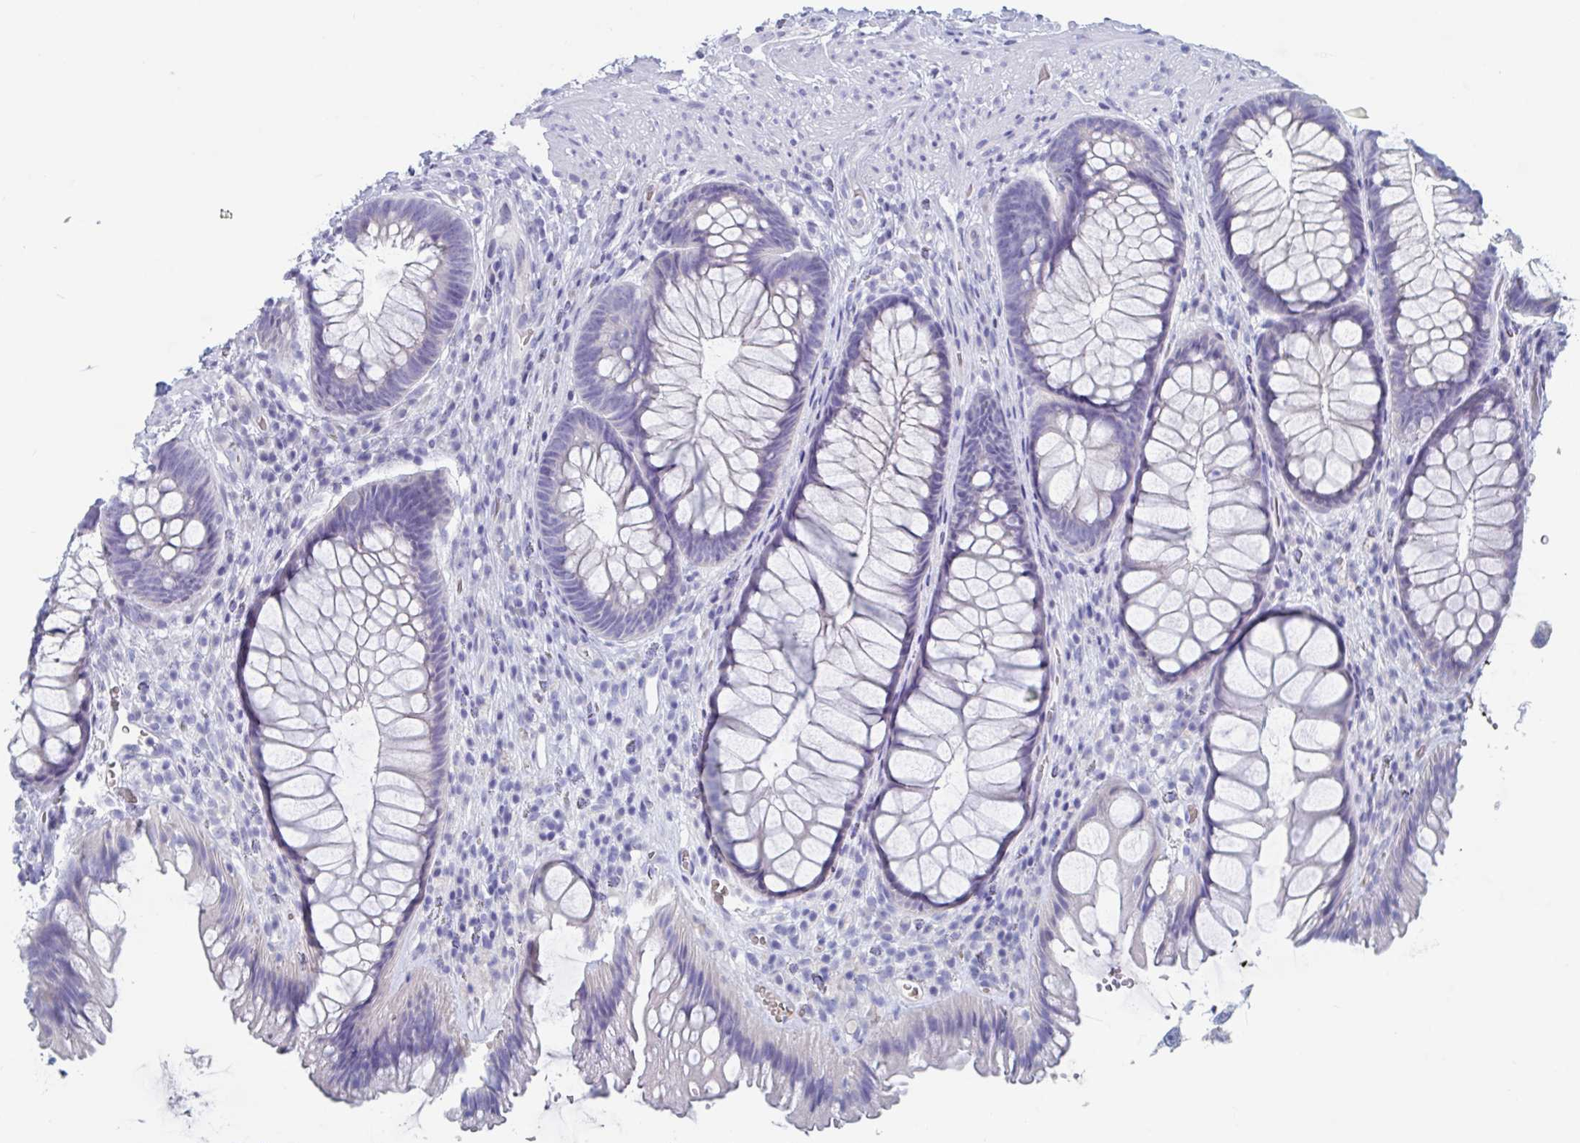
{"staining": {"intensity": "negative", "quantity": "none", "location": "none"}, "tissue": "rectum", "cell_type": "Glandular cells", "image_type": "normal", "snomed": [{"axis": "morphology", "description": "Normal tissue, NOS"}, {"axis": "topography", "description": "Rectum"}], "caption": "Immunohistochemistry micrograph of unremarkable rectum: human rectum stained with DAB shows no significant protein positivity in glandular cells. (IHC, brightfield microscopy, high magnification).", "gene": "DPEP3", "patient": {"sex": "male", "age": 53}}